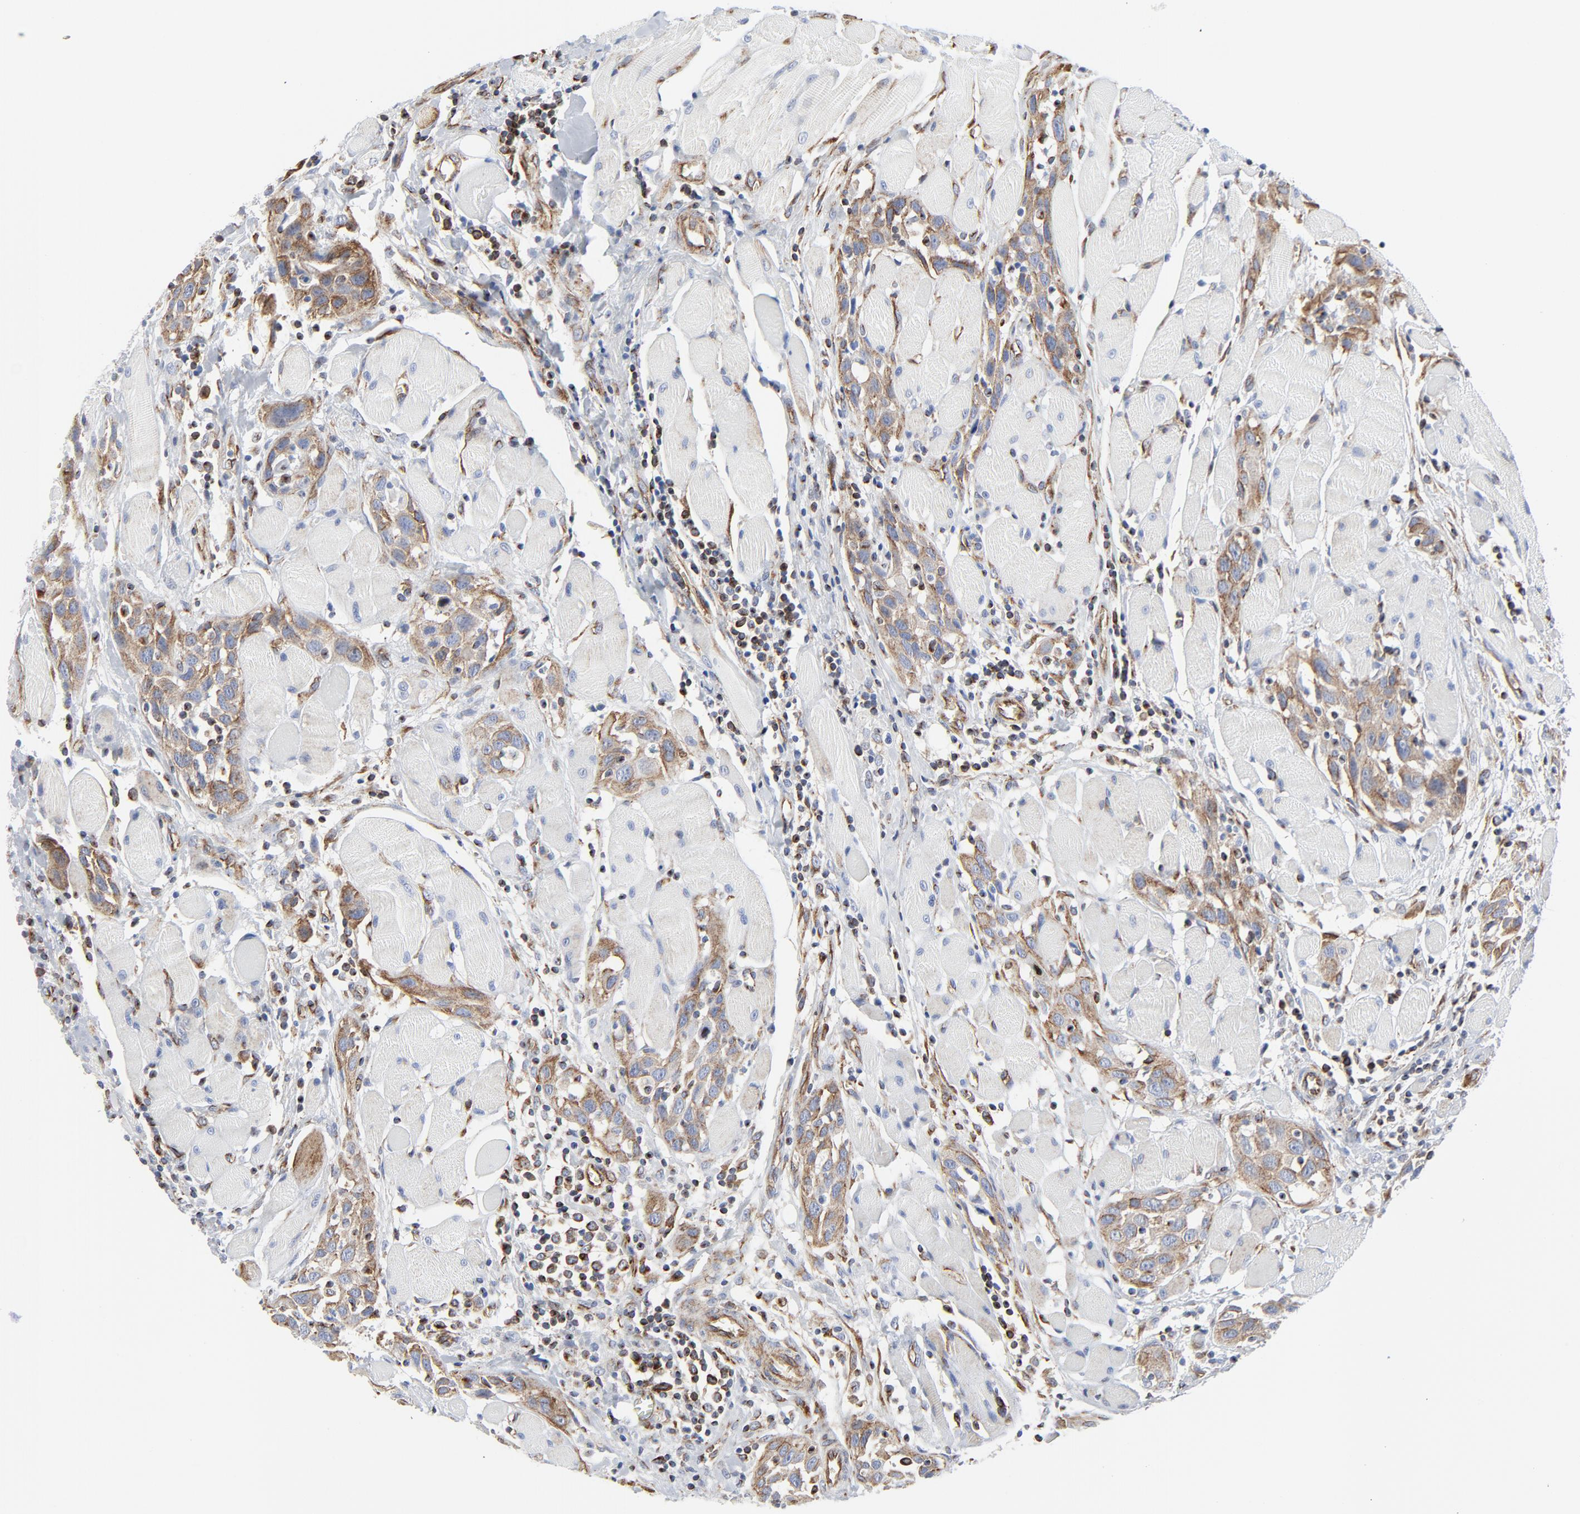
{"staining": {"intensity": "moderate", "quantity": "25%-75%", "location": "cytoplasmic/membranous"}, "tissue": "head and neck cancer", "cell_type": "Tumor cells", "image_type": "cancer", "snomed": [{"axis": "morphology", "description": "Squamous cell carcinoma, NOS"}, {"axis": "topography", "description": "Oral tissue"}, {"axis": "topography", "description": "Head-Neck"}], "caption": "Immunohistochemistry of human head and neck cancer shows medium levels of moderate cytoplasmic/membranous positivity in about 25%-75% of tumor cells.", "gene": "TUBB1", "patient": {"sex": "female", "age": 50}}